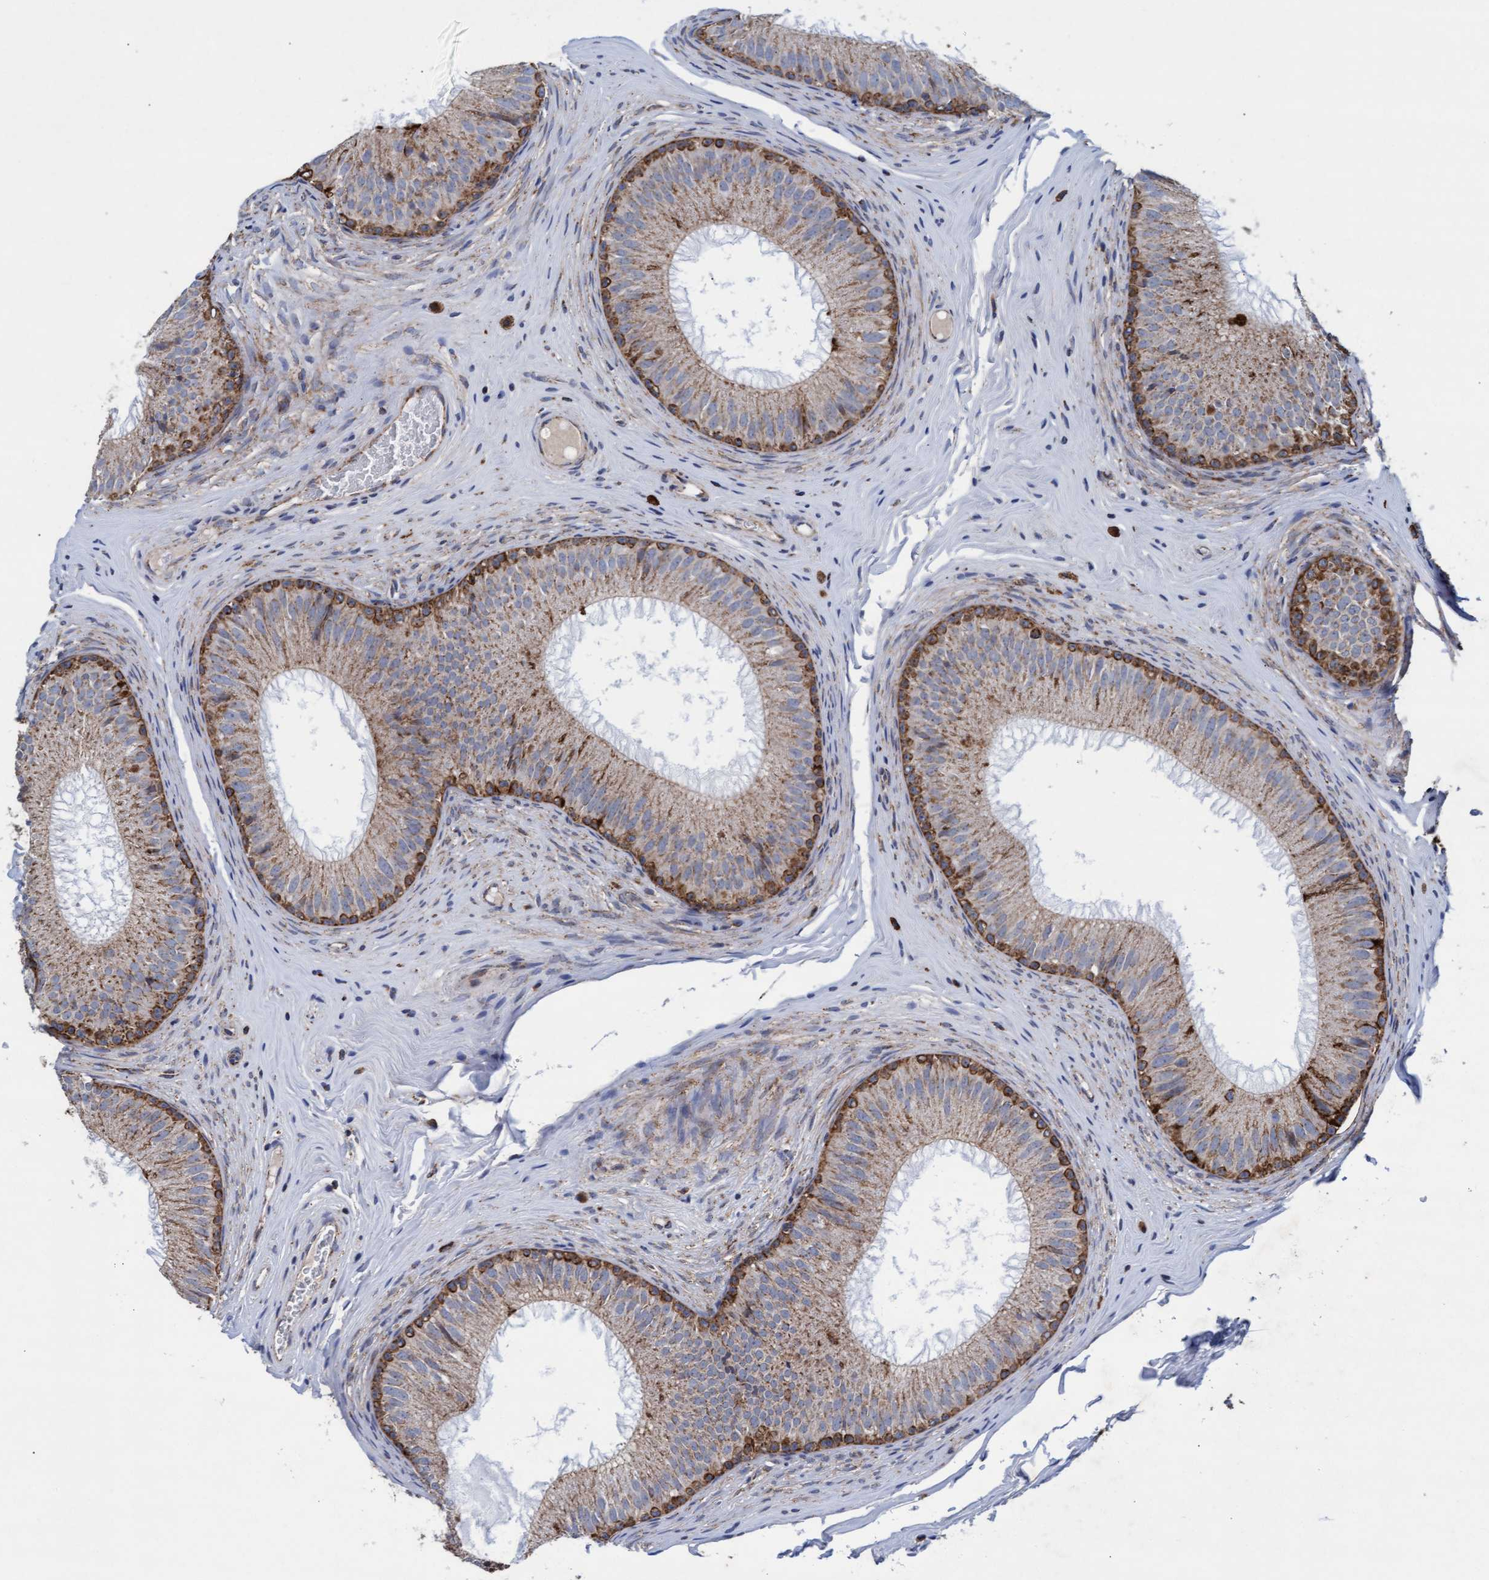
{"staining": {"intensity": "strong", "quantity": "<25%", "location": "cytoplasmic/membranous"}, "tissue": "epididymis", "cell_type": "Glandular cells", "image_type": "normal", "snomed": [{"axis": "morphology", "description": "Normal tissue, NOS"}, {"axis": "topography", "description": "Epididymis"}], "caption": "Unremarkable epididymis exhibits strong cytoplasmic/membranous staining in approximately <25% of glandular cells Nuclei are stained in blue..", "gene": "MRPL38", "patient": {"sex": "male", "age": 32}}